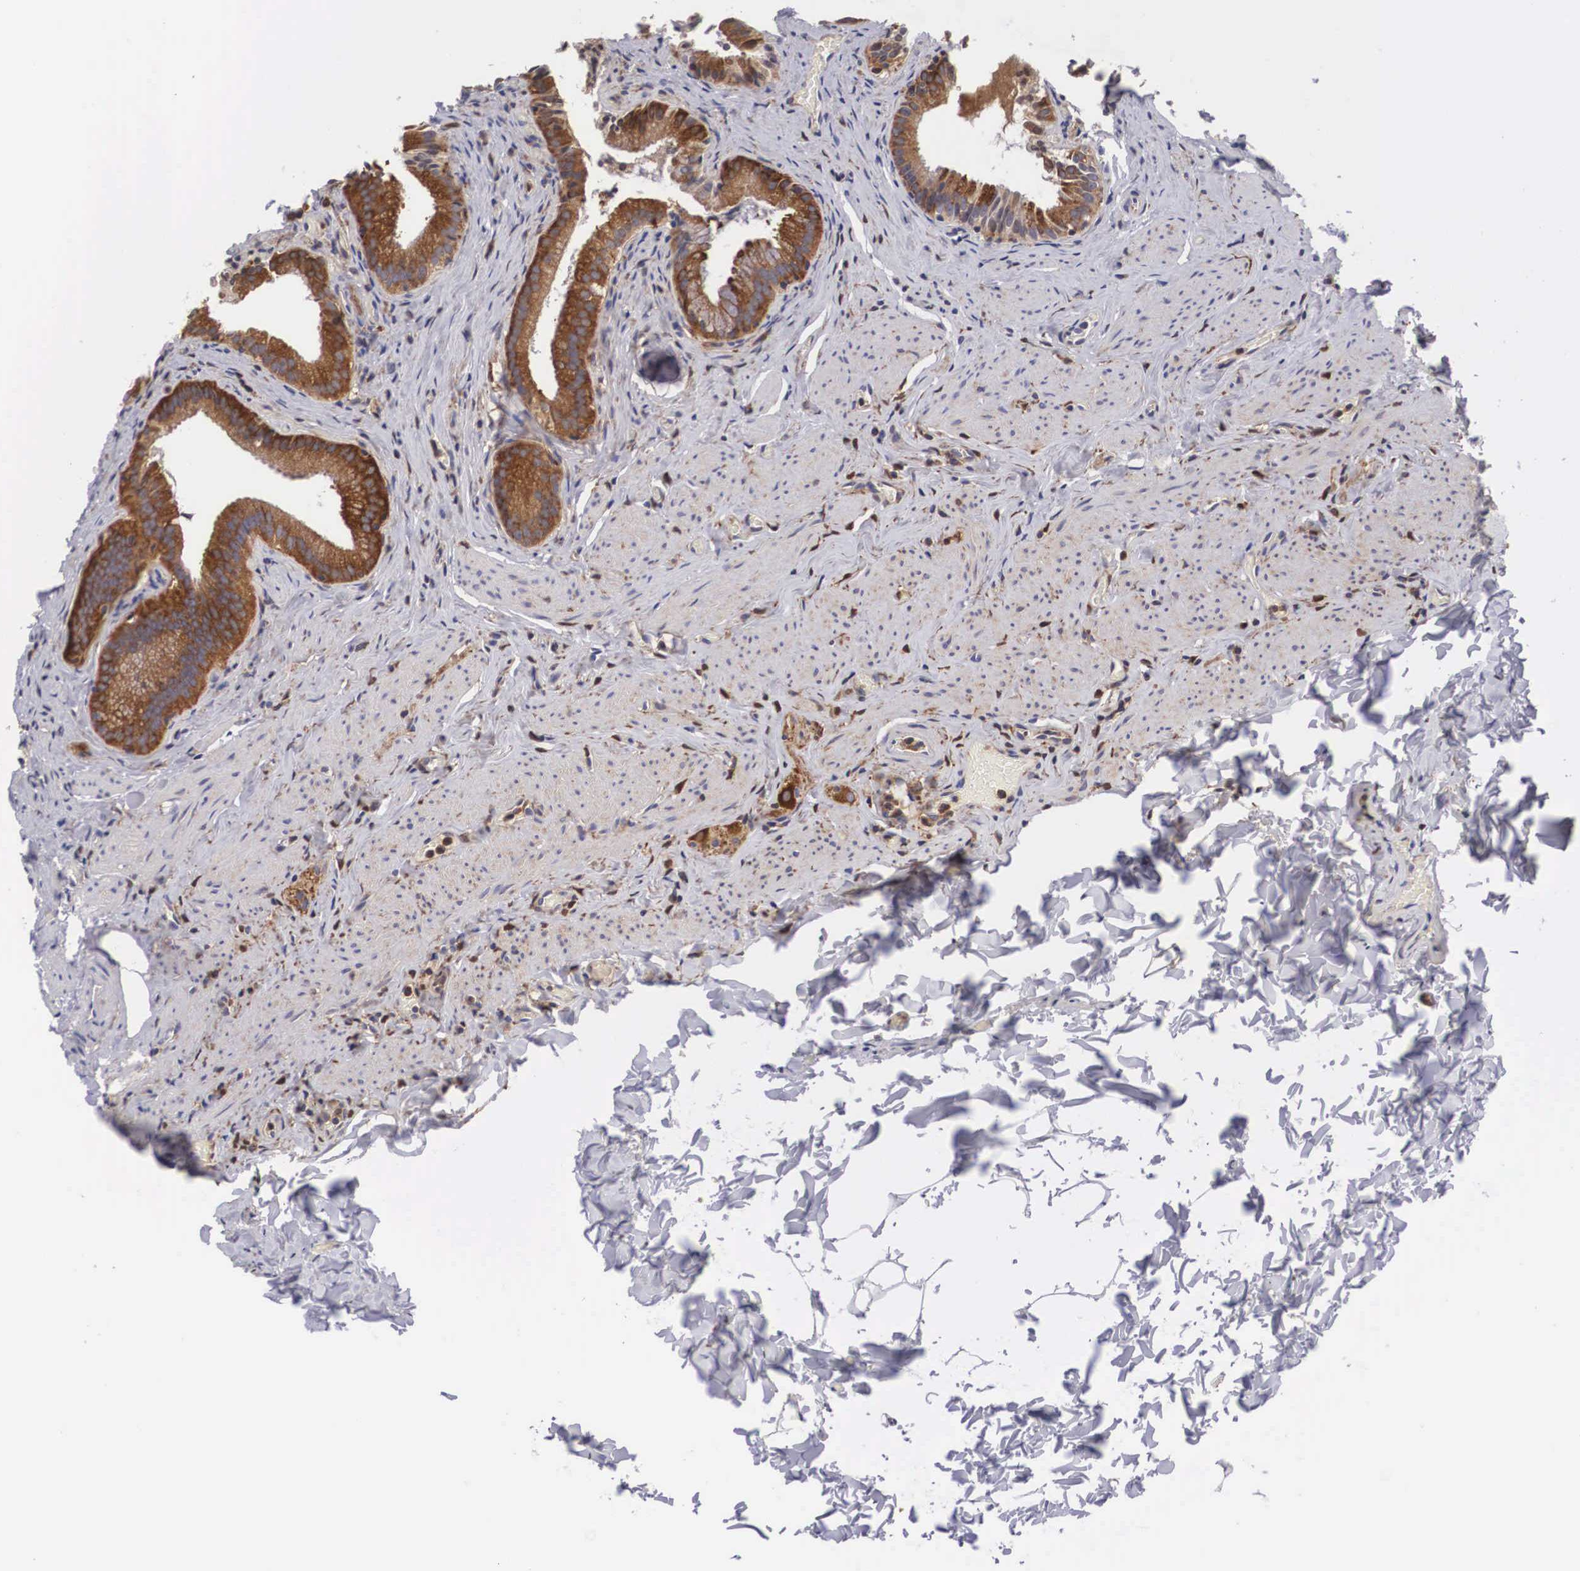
{"staining": {"intensity": "strong", "quantity": ">75%", "location": "cytoplasmic/membranous"}, "tissue": "gallbladder", "cell_type": "Glandular cells", "image_type": "normal", "snomed": [{"axis": "morphology", "description": "Normal tissue, NOS"}, {"axis": "topography", "description": "Gallbladder"}], "caption": "Brown immunohistochemical staining in normal human gallbladder exhibits strong cytoplasmic/membranous staining in about >75% of glandular cells.", "gene": "GRIPAP1", "patient": {"sex": "female", "age": 44}}